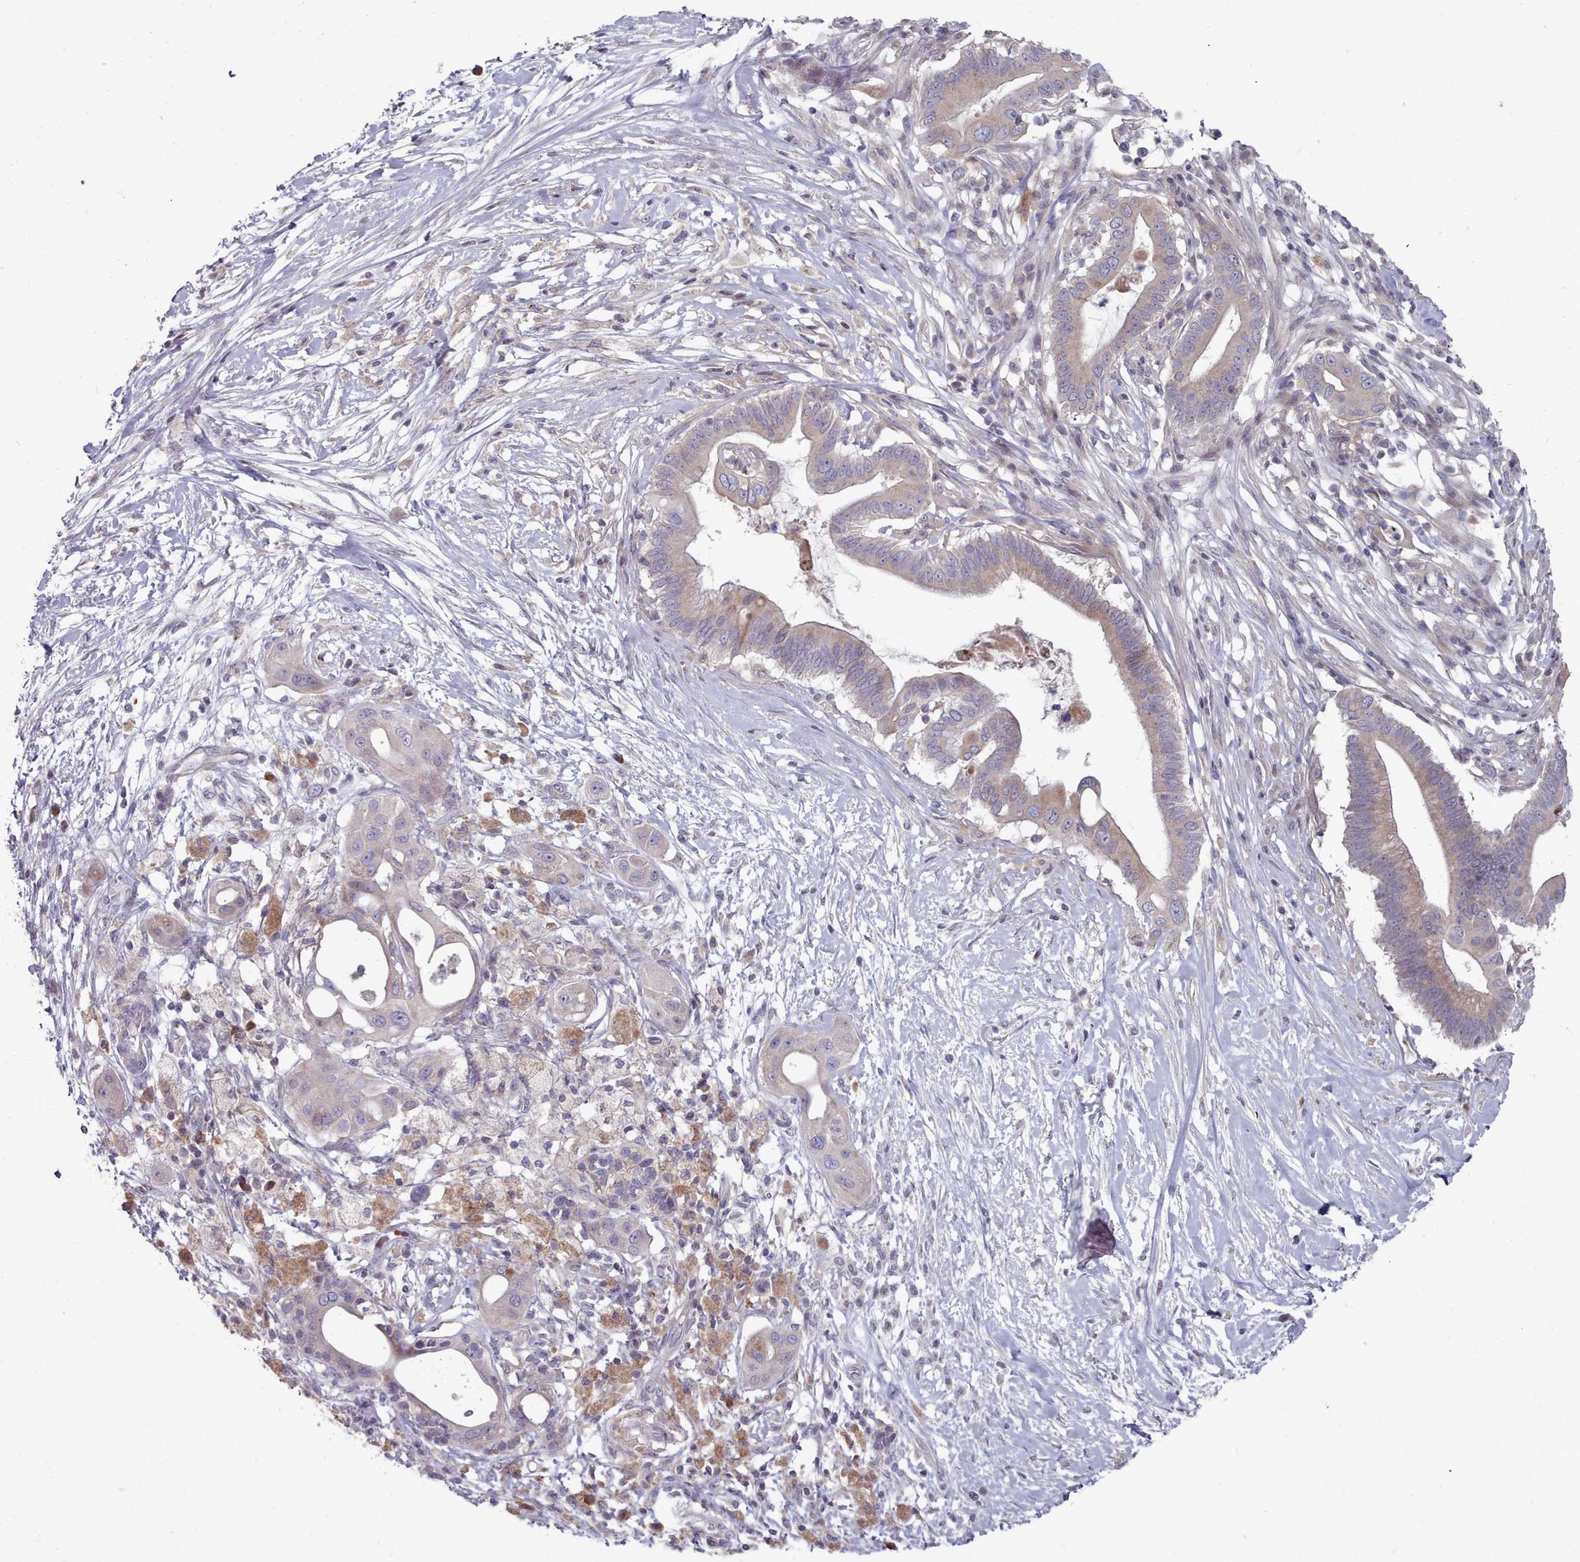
{"staining": {"intensity": "weak", "quantity": "25%-75%", "location": "cytoplasmic/membranous"}, "tissue": "pancreatic cancer", "cell_type": "Tumor cells", "image_type": "cancer", "snomed": [{"axis": "morphology", "description": "Adenocarcinoma, NOS"}, {"axis": "topography", "description": "Pancreas"}], "caption": "Immunohistochemistry (IHC) staining of pancreatic adenocarcinoma, which exhibits low levels of weak cytoplasmic/membranous positivity in approximately 25%-75% of tumor cells indicating weak cytoplasmic/membranous protein expression. The staining was performed using DAB (3,3'-diaminobenzidine) (brown) for protein detection and nuclei were counterstained in hematoxylin (blue).", "gene": "ACKR3", "patient": {"sex": "male", "age": 68}}